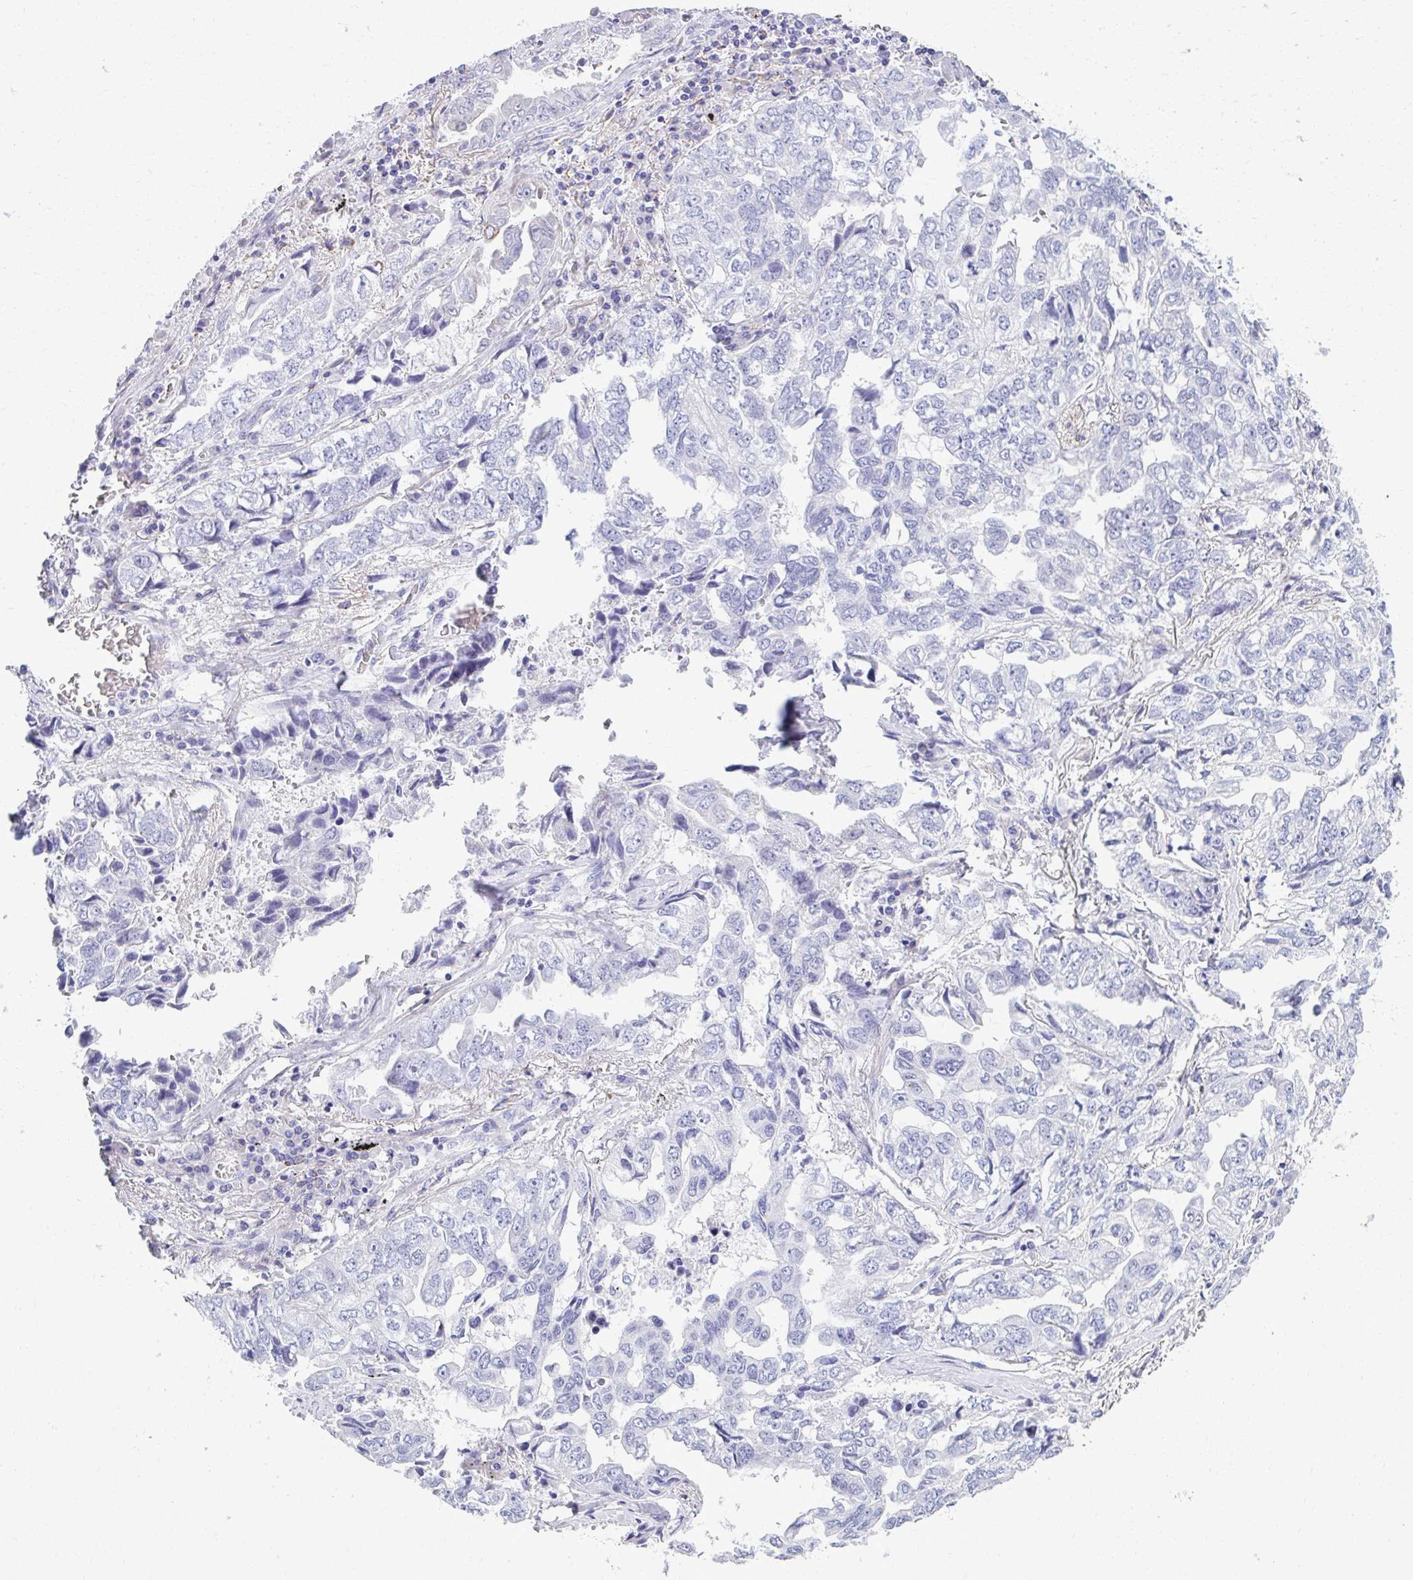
{"staining": {"intensity": "negative", "quantity": "none", "location": "none"}, "tissue": "lung cancer", "cell_type": "Tumor cells", "image_type": "cancer", "snomed": [{"axis": "morphology", "description": "Adenocarcinoma, NOS"}, {"axis": "topography", "description": "Lung"}], "caption": "Immunohistochemistry histopathology image of human lung adenocarcinoma stained for a protein (brown), which shows no positivity in tumor cells.", "gene": "AIG1", "patient": {"sex": "female", "age": 52}}